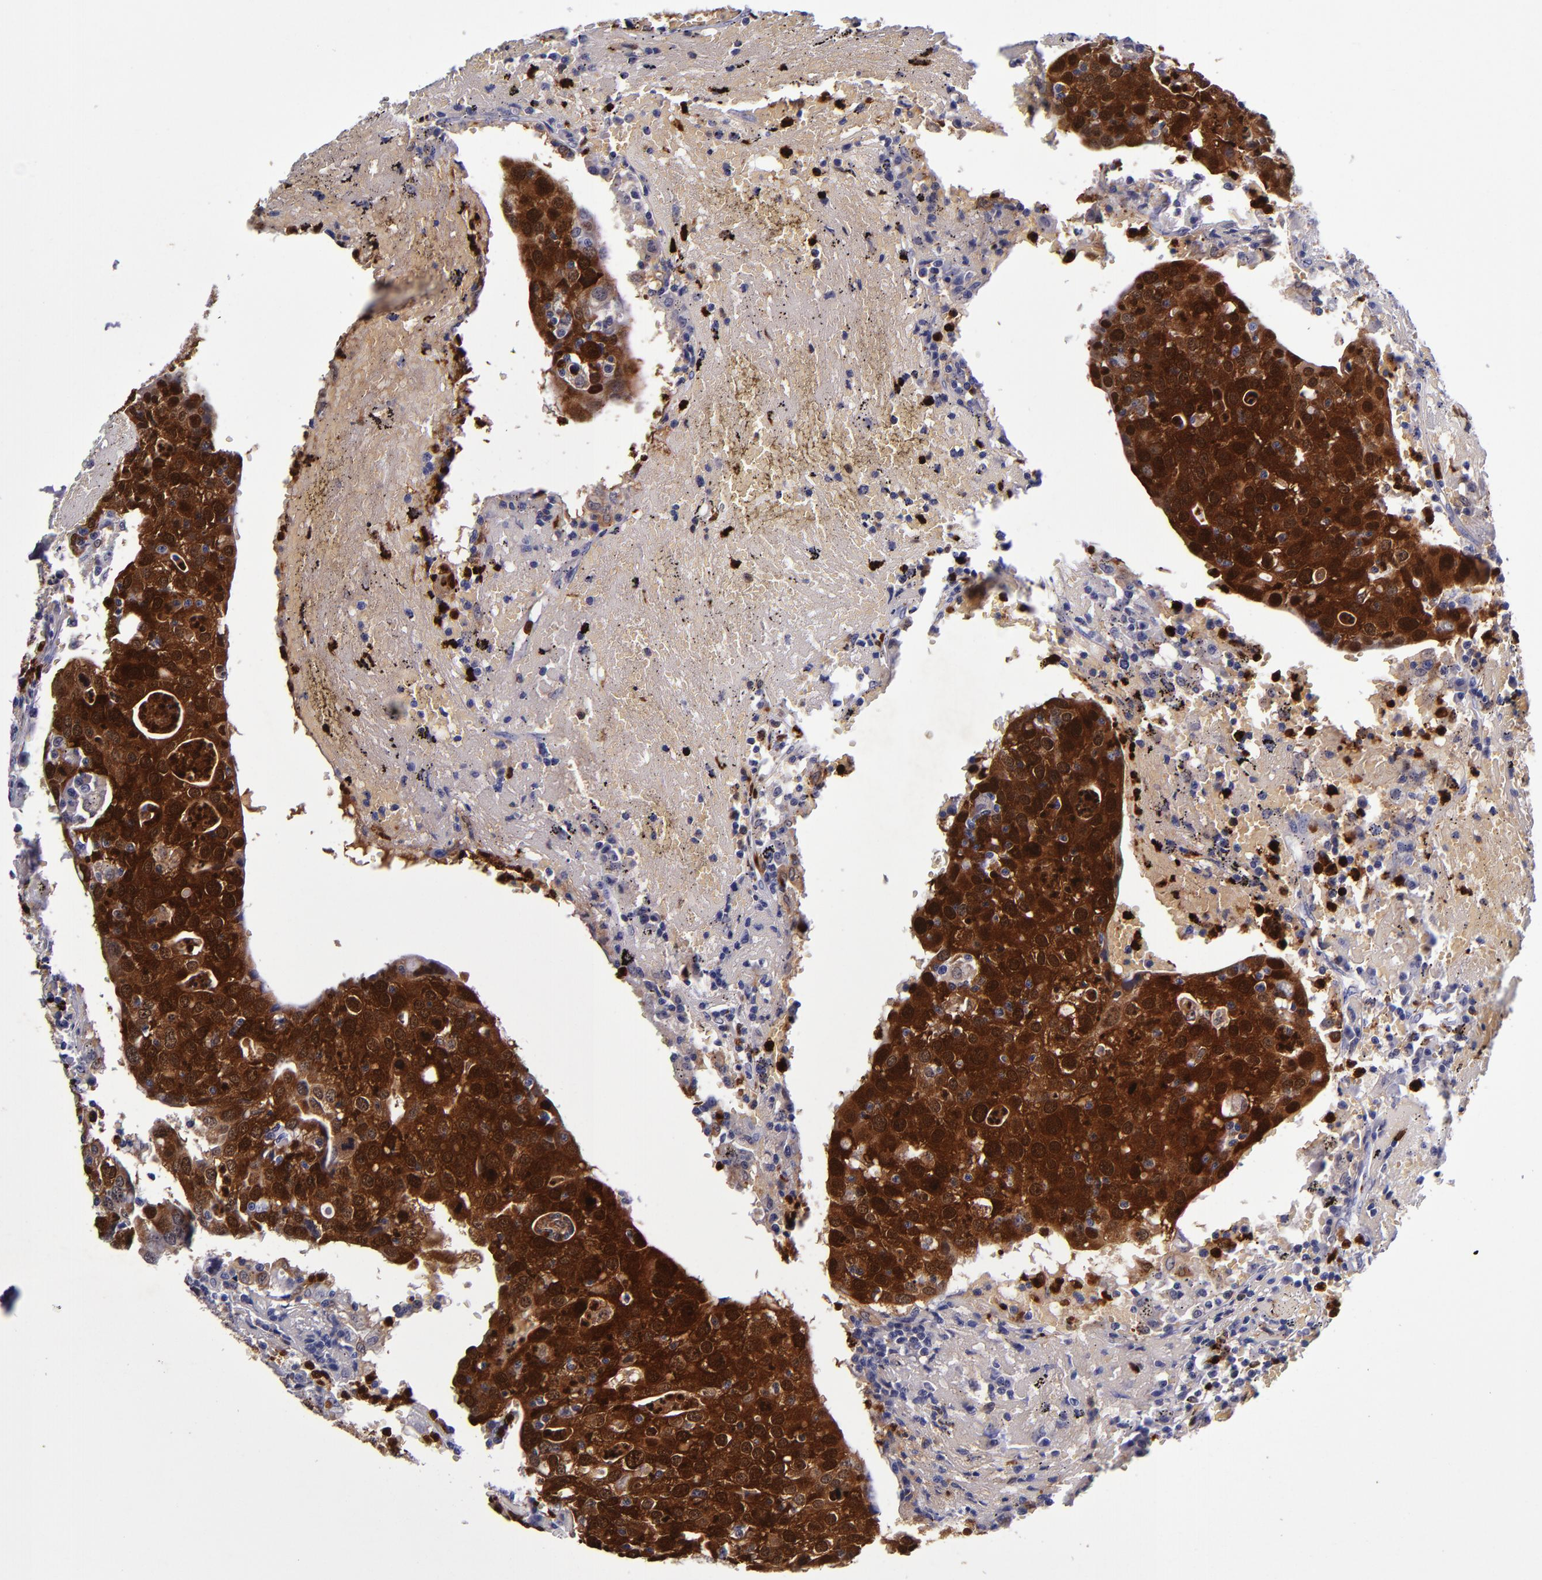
{"staining": {"intensity": "strong", "quantity": ">75%", "location": "cytoplasmic/membranous,nuclear"}, "tissue": "head and neck cancer", "cell_type": "Tumor cells", "image_type": "cancer", "snomed": [{"axis": "morphology", "description": "Adenocarcinoma, NOS"}, {"axis": "topography", "description": "Salivary gland"}, {"axis": "topography", "description": "Head-Neck"}], "caption": "Head and neck cancer (adenocarcinoma) tissue shows strong cytoplasmic/membranous and nuclear expression in approximately >75% of tumor cells (brown staining indicates protein expression, while blue staining denotes nuclei).", "gene": "S100A8", "patient": {"sex": "female", "age": 65}}